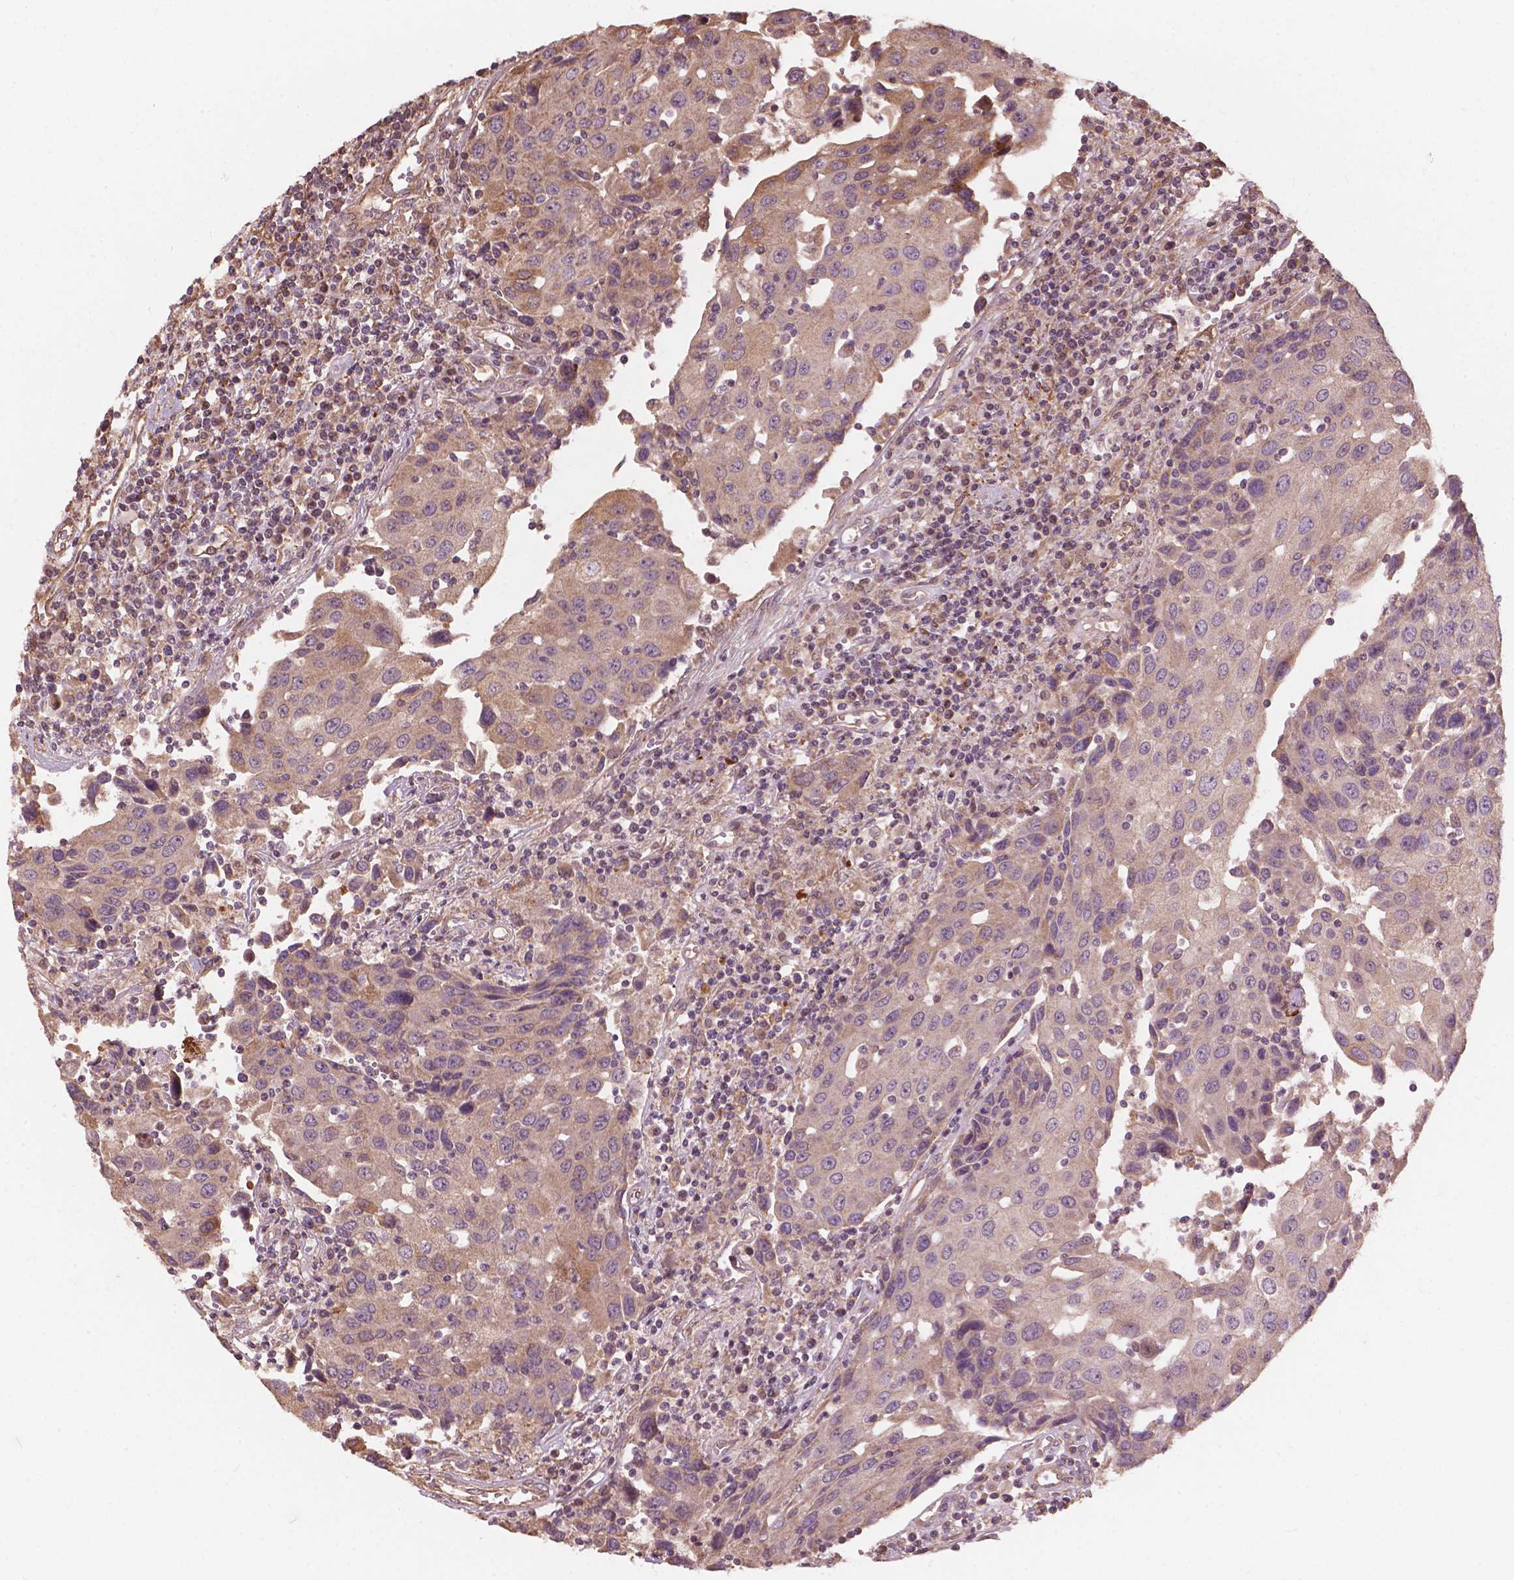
{"staining": {"intensity": "weak", "quantity": ">75%", "location": "cytoplasmic/membranous"}, "tissue": "urothelial cancer", "cell_type": "Tumor cells", "image_type": "cancer", "snomed": [{"axis": "morphology", "description": "Urothelial carcinoma, High grade"}, {"axis": "topography", "description": "Urinary bladder"}], "caption": "Urothelial cancer stained with DAB IHC displays low levels of weak cytoplasmic/membranous positivity in approximately >75% of tumor cells.", "gene": "CDC42BPA", "patient": {"sex": "female", "age": 85}}